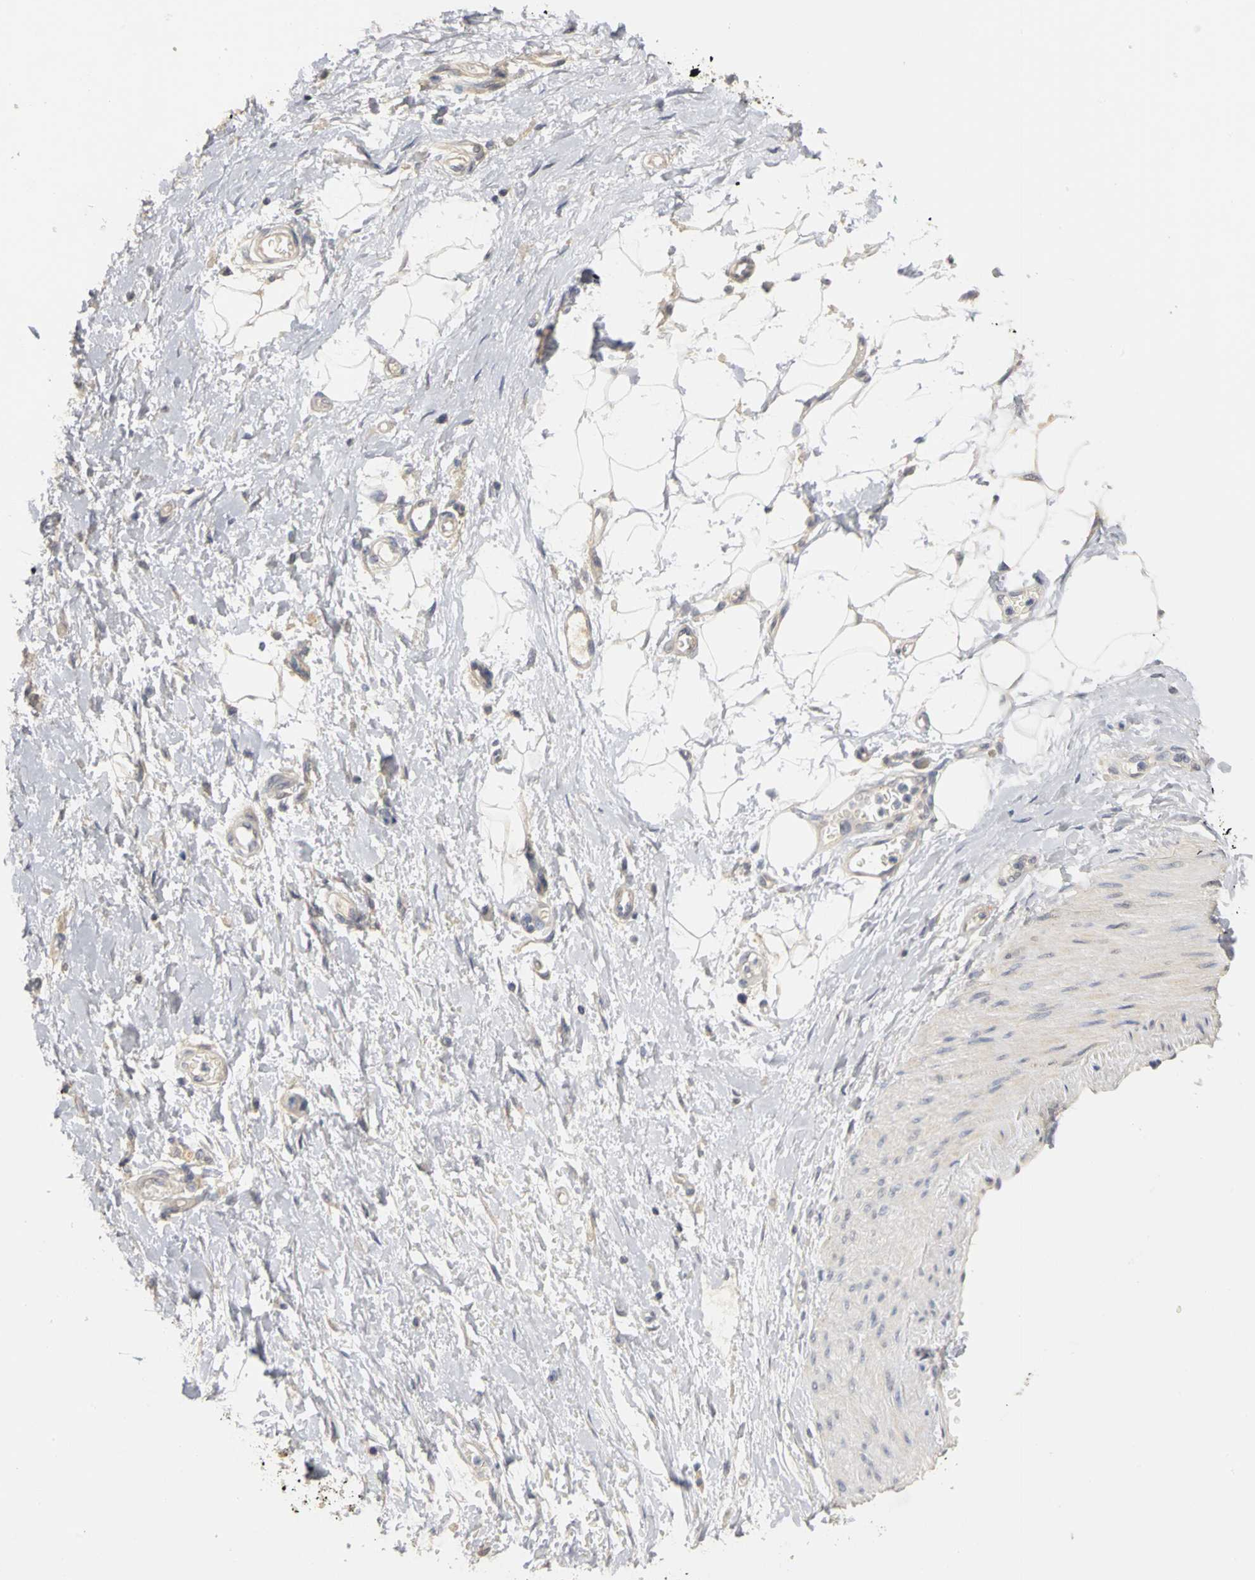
{"staining": {"intensity": "negative", "quantity": "none", "location": "none"}, "tissue": "adipose tissue", "cell_type": "Adipocytes", "image_type": "normal", "snomed": [{"axis": "morphology", "description": "Normal tissue, NOS"}, {"axis": "morphology", "description": "Urothelial carcinoma, High grade"}, {"axis": "topography", "description": "Vascular tissue"}, {"axis": "topography", "description": "Urinary bladder"}], "caption": "Histopathology image shows no protein staining in adipocytes of unremarkable adipose tissue. Nuclei are stained in blue.", "gene": "PGR", "patient": {"sex": "female", "age": 56}}